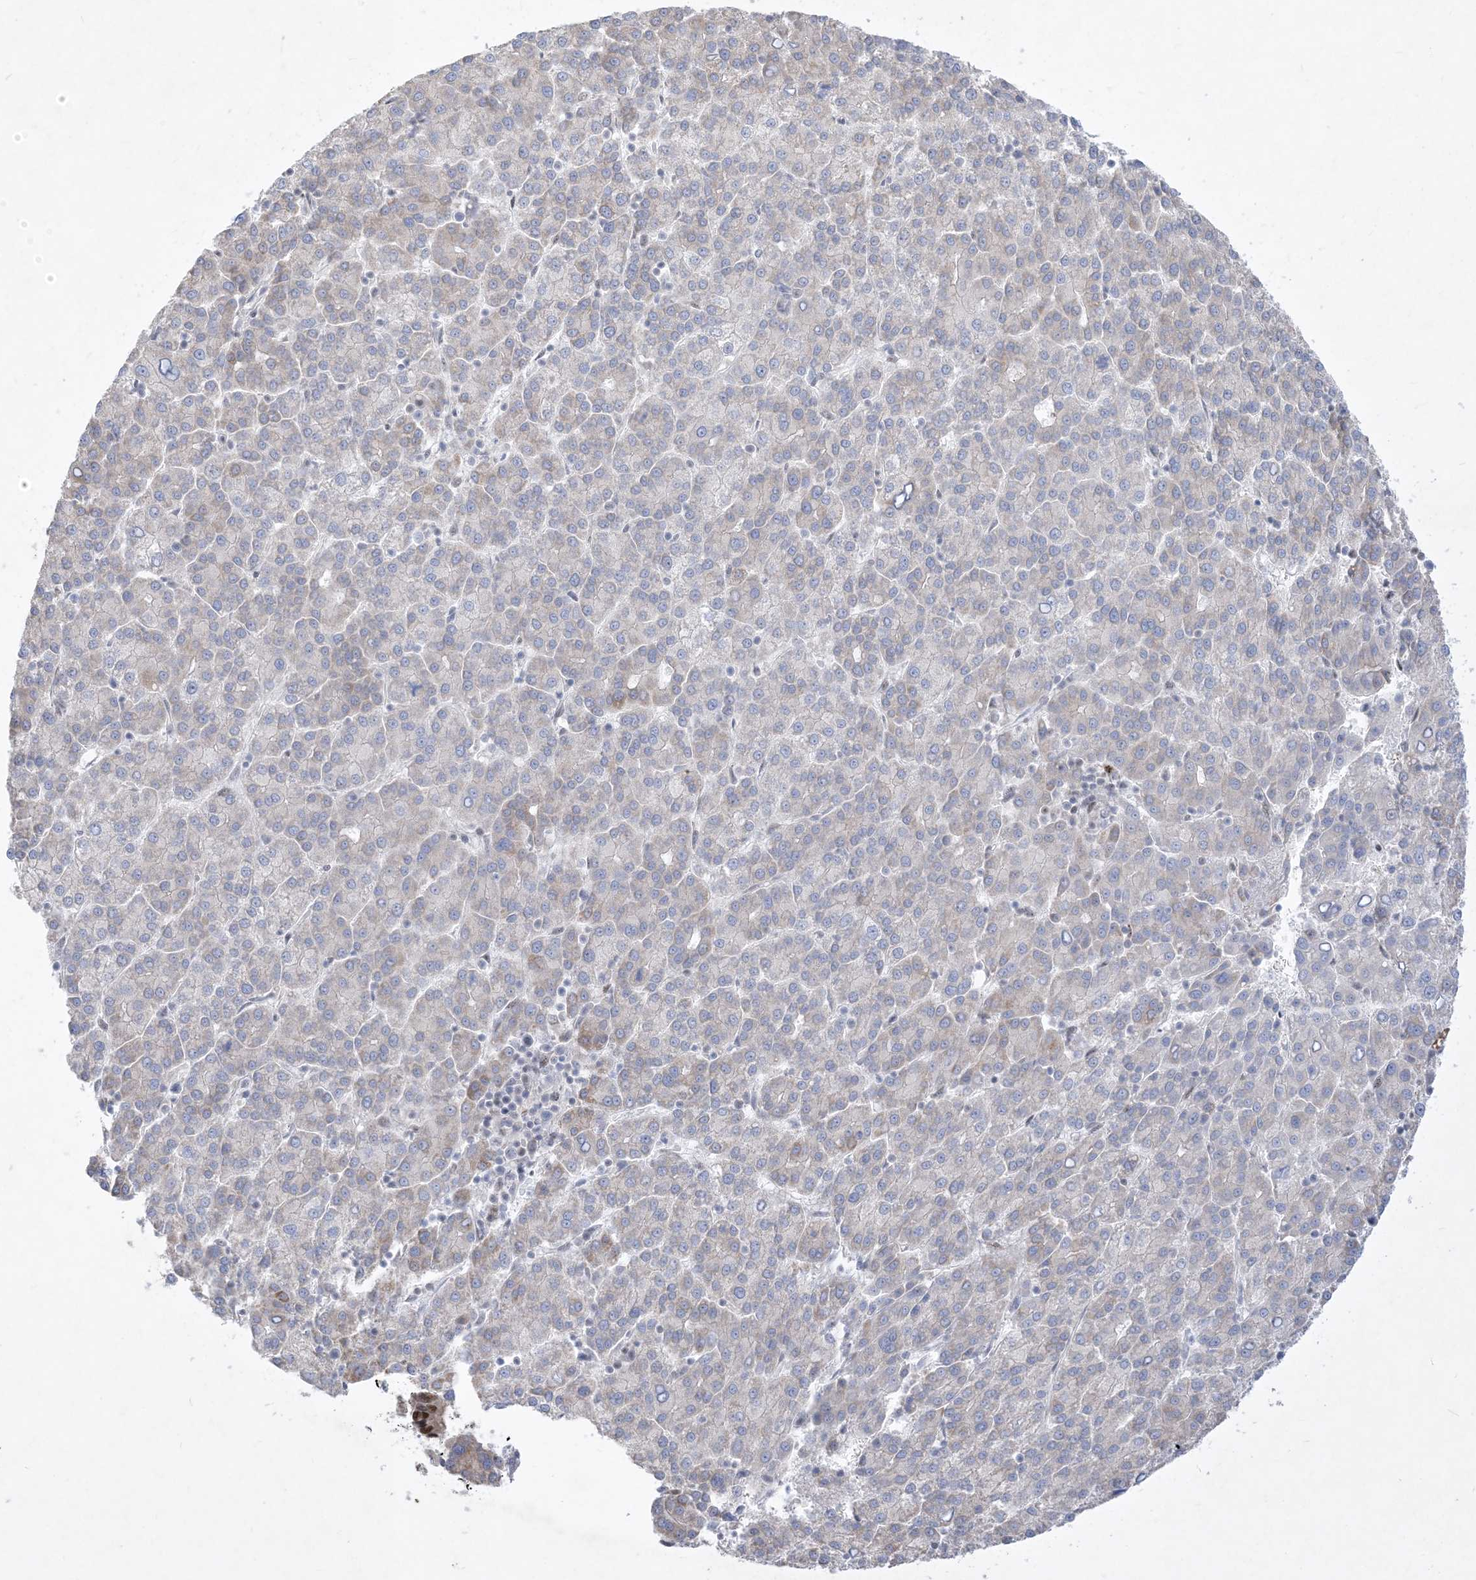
{"staining": {"intensity": "moderate", "quantity": "<25%", "location": "cytoplasmic/membranous"}, "tissue": "liver cancer", "cell_type": "Tumor cells", "image_type": "cancer", "snomed": [{"axis": "morphology", "description": "Carcinoma, Hepatocellular, NOS"}, {"axis": "topography", "description": "Liver"}], "caption": "Immunohistochemical staining of human liver cancer (hepatocellular carcinoma) reveals moderate cytoplasmic/membranous protein positivity in approximately <25% of tumor cells.", "gene": "BHLHE40", "patient": {"sex": "female", "age": 58}}